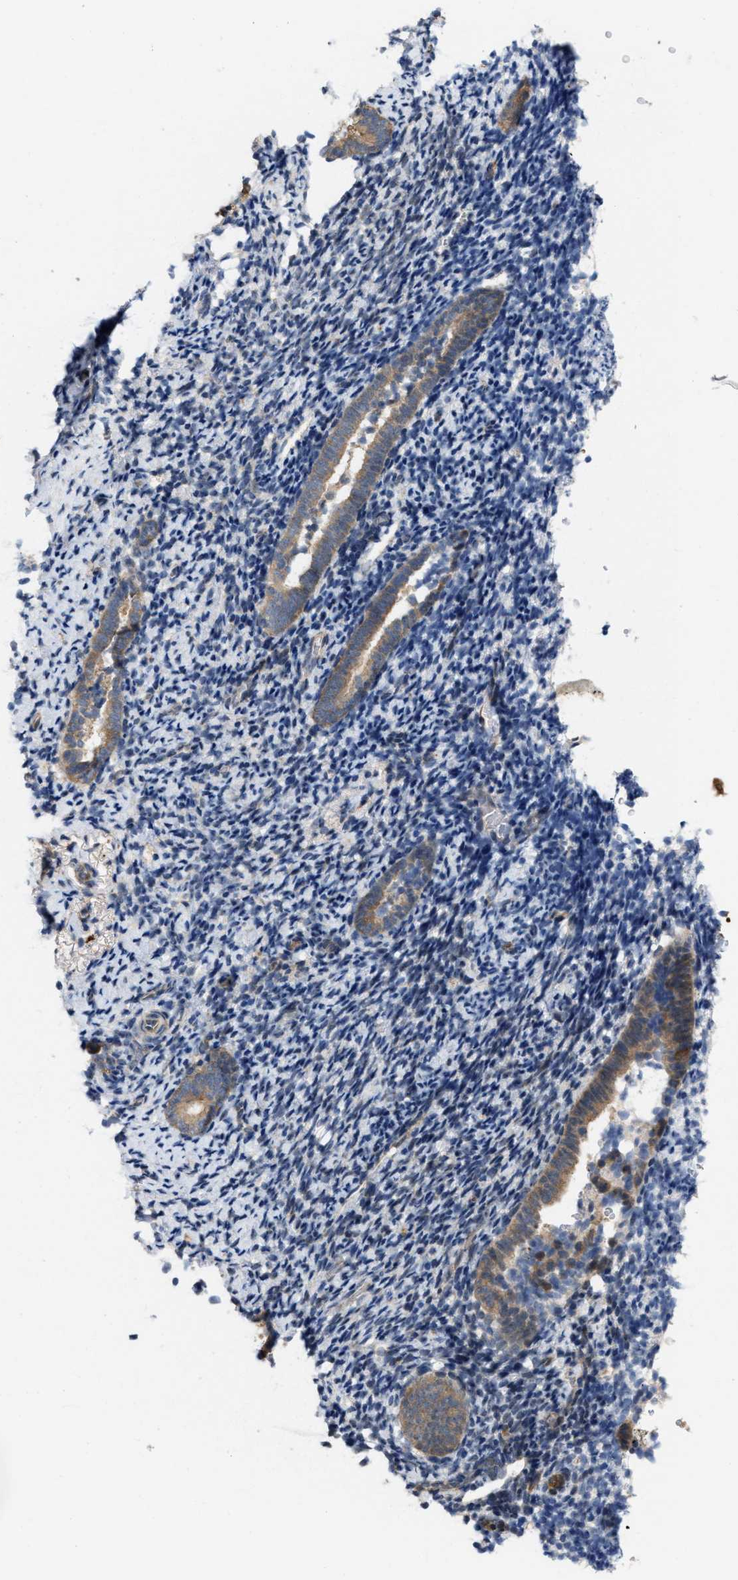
{"staining": {"intensity": "weak", "quantity": "<25%", "location": "nuclear"}, "tissue": "endometrium", "cell_type": "Cells in endometrial stroma", "image_type": "normal", "snomed": [{"axis": "morphology", "description": "Normal tissue, NOS"}, {"axis": "topography", "description": "Endometrium"}], "caption": "Cells in endometrial stroma show no significant positivity in unremarkable endometrium. (DAB immunohistochemistry, high magnification).", "gene": "CSNK1A1", "patient": {"sex": "female", "age": 51}}